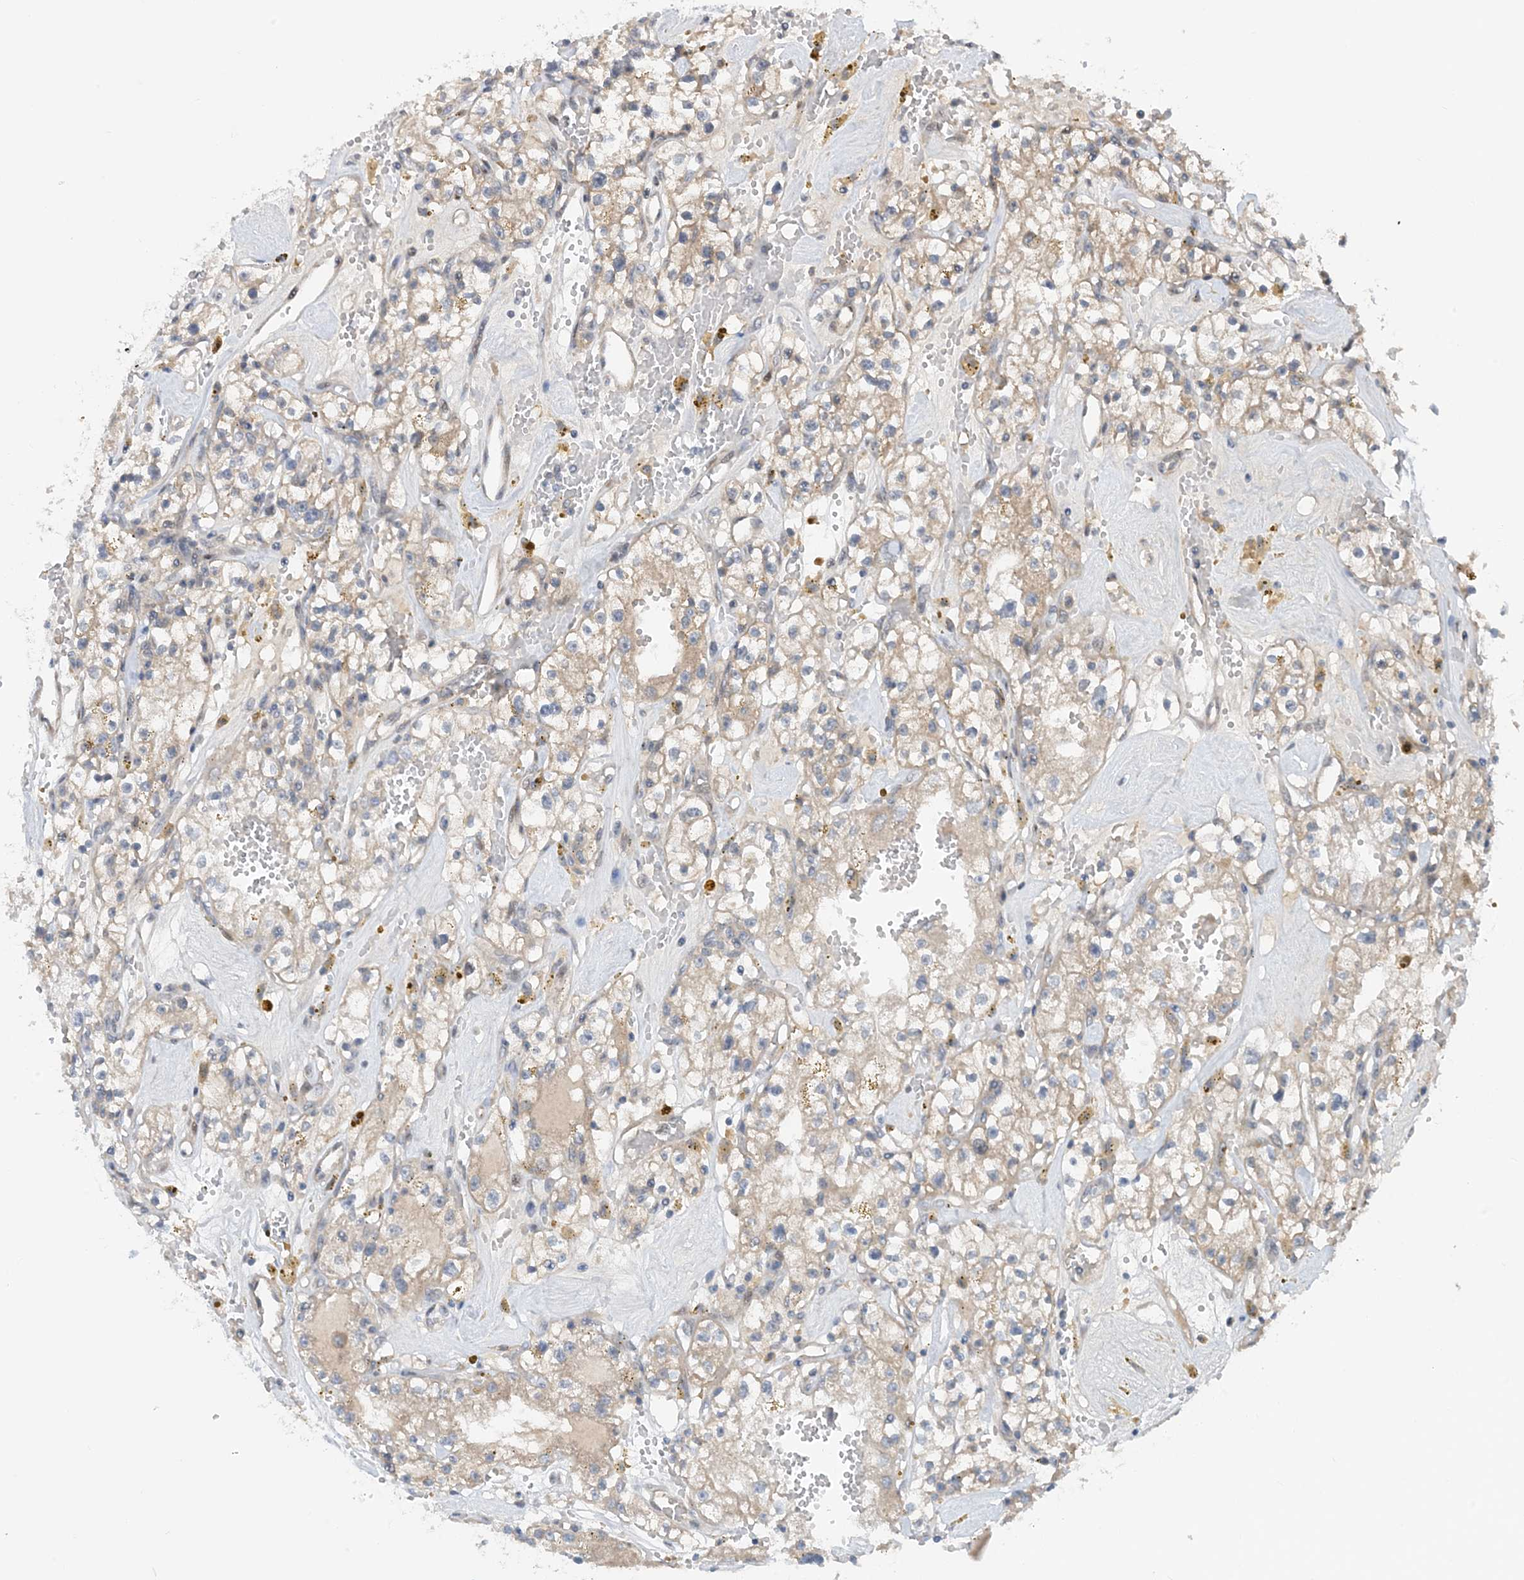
{"staining": {"intensity": "weak", "quantity": ">75%", "location": "cytoplasmic/membranous"}, "tissue": "renal cancer", "cell_type": "Tumor cells", "image_type": "cancer", "snomed": [{"axis": "morphology", "description": "Adenocarcinoma, NOS"}, {"axis": "topography", "description": "Kidney"}], "caption": "A low amount of weak cytoplasmic/membranous staining is present in approximately >75% of tumor cells in adenocarcinoma (renal) tissue.", "gene": "HEMK1", "patient": {"sex": "male", "age": 56}}